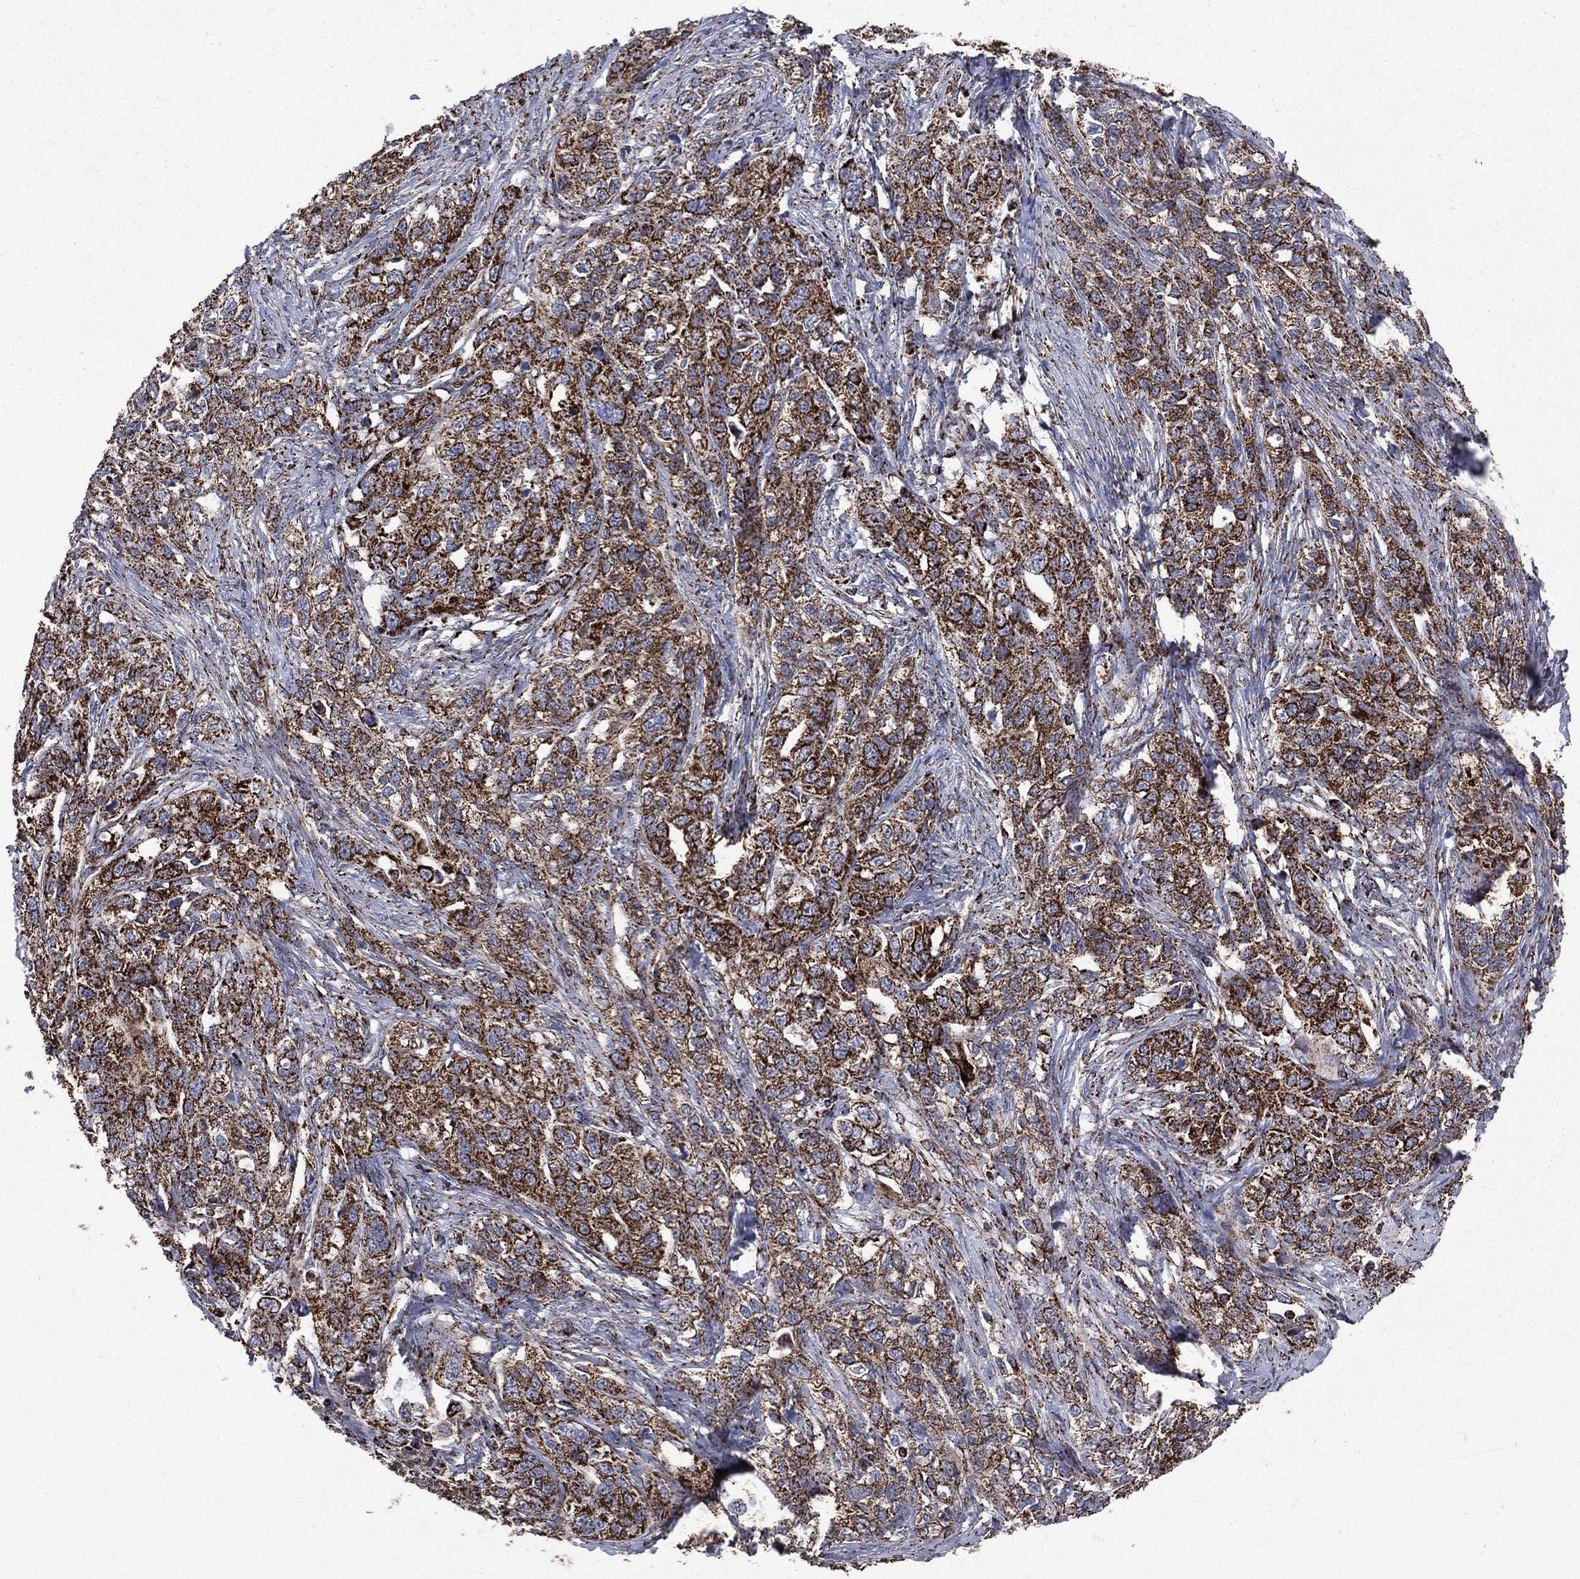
{"staining": {"intensity": "strong", "quantity": ">75%", "location": "cytoplasmic/membranous"}, "tissue": "ovarian cancer", "cell_type": "Tumor cells", "image_type": "cancer", "snomed": [{"axis": "morphology", "description": "Cystadenocarcinoma, serous, NOS"}, {"axis": "topography", "description": "Ovary"}], "caption": "High-power microscopy captured an IHC photomicrograph of ovarian cancer (serous cystadenocarcinoma), revealing strong cytoplasmic/membranous staining in about >75% of tumor cells. Using DAB (brown) and hematoxylin (blue) stains, captured at high magnification using brightfield microscopy.", "gene": "GOT2", "patient": {"sex": "female", "age": 71}}